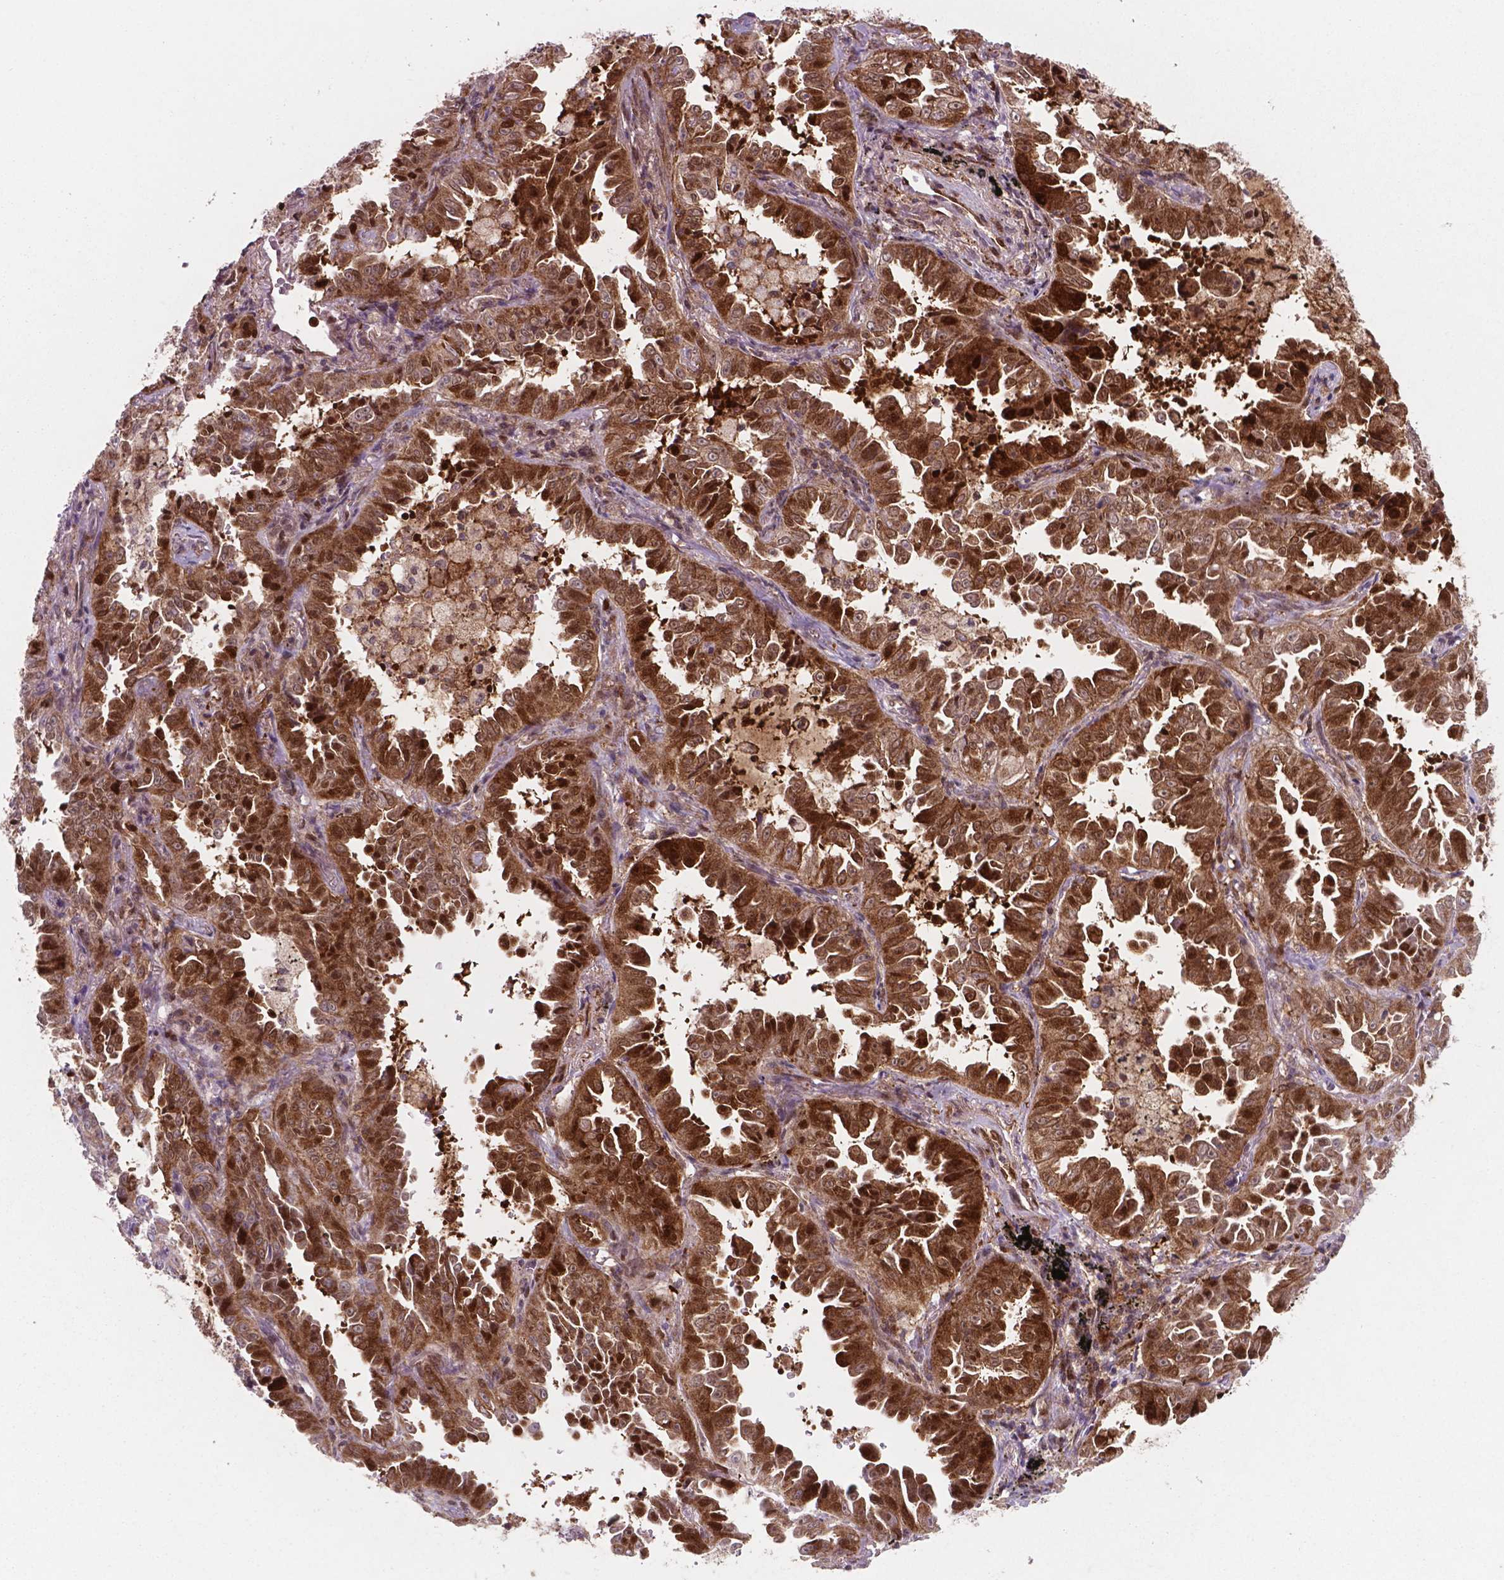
{"staining": {"intensity": "strong", "quantity": ">75%", "location": "cytoplasmic/membranous"}, "tissue": "lung cancer", "cell_type": "Tumor cells", "image_type": "cancer", "snomed": [{"axis": "morphology", "description": "Adenocarcinoma, NOS"}, {"axis": "topography", "description": "Lung"}], "caption": "About >75% of tumor cells in human lung adenocarcinoma show strong cytoplasmic/membranous protein positivity as visualized by brown immunohistochemical staining.", "gene": "LDHA", "patient": {"sex": "female", "age": 52}}